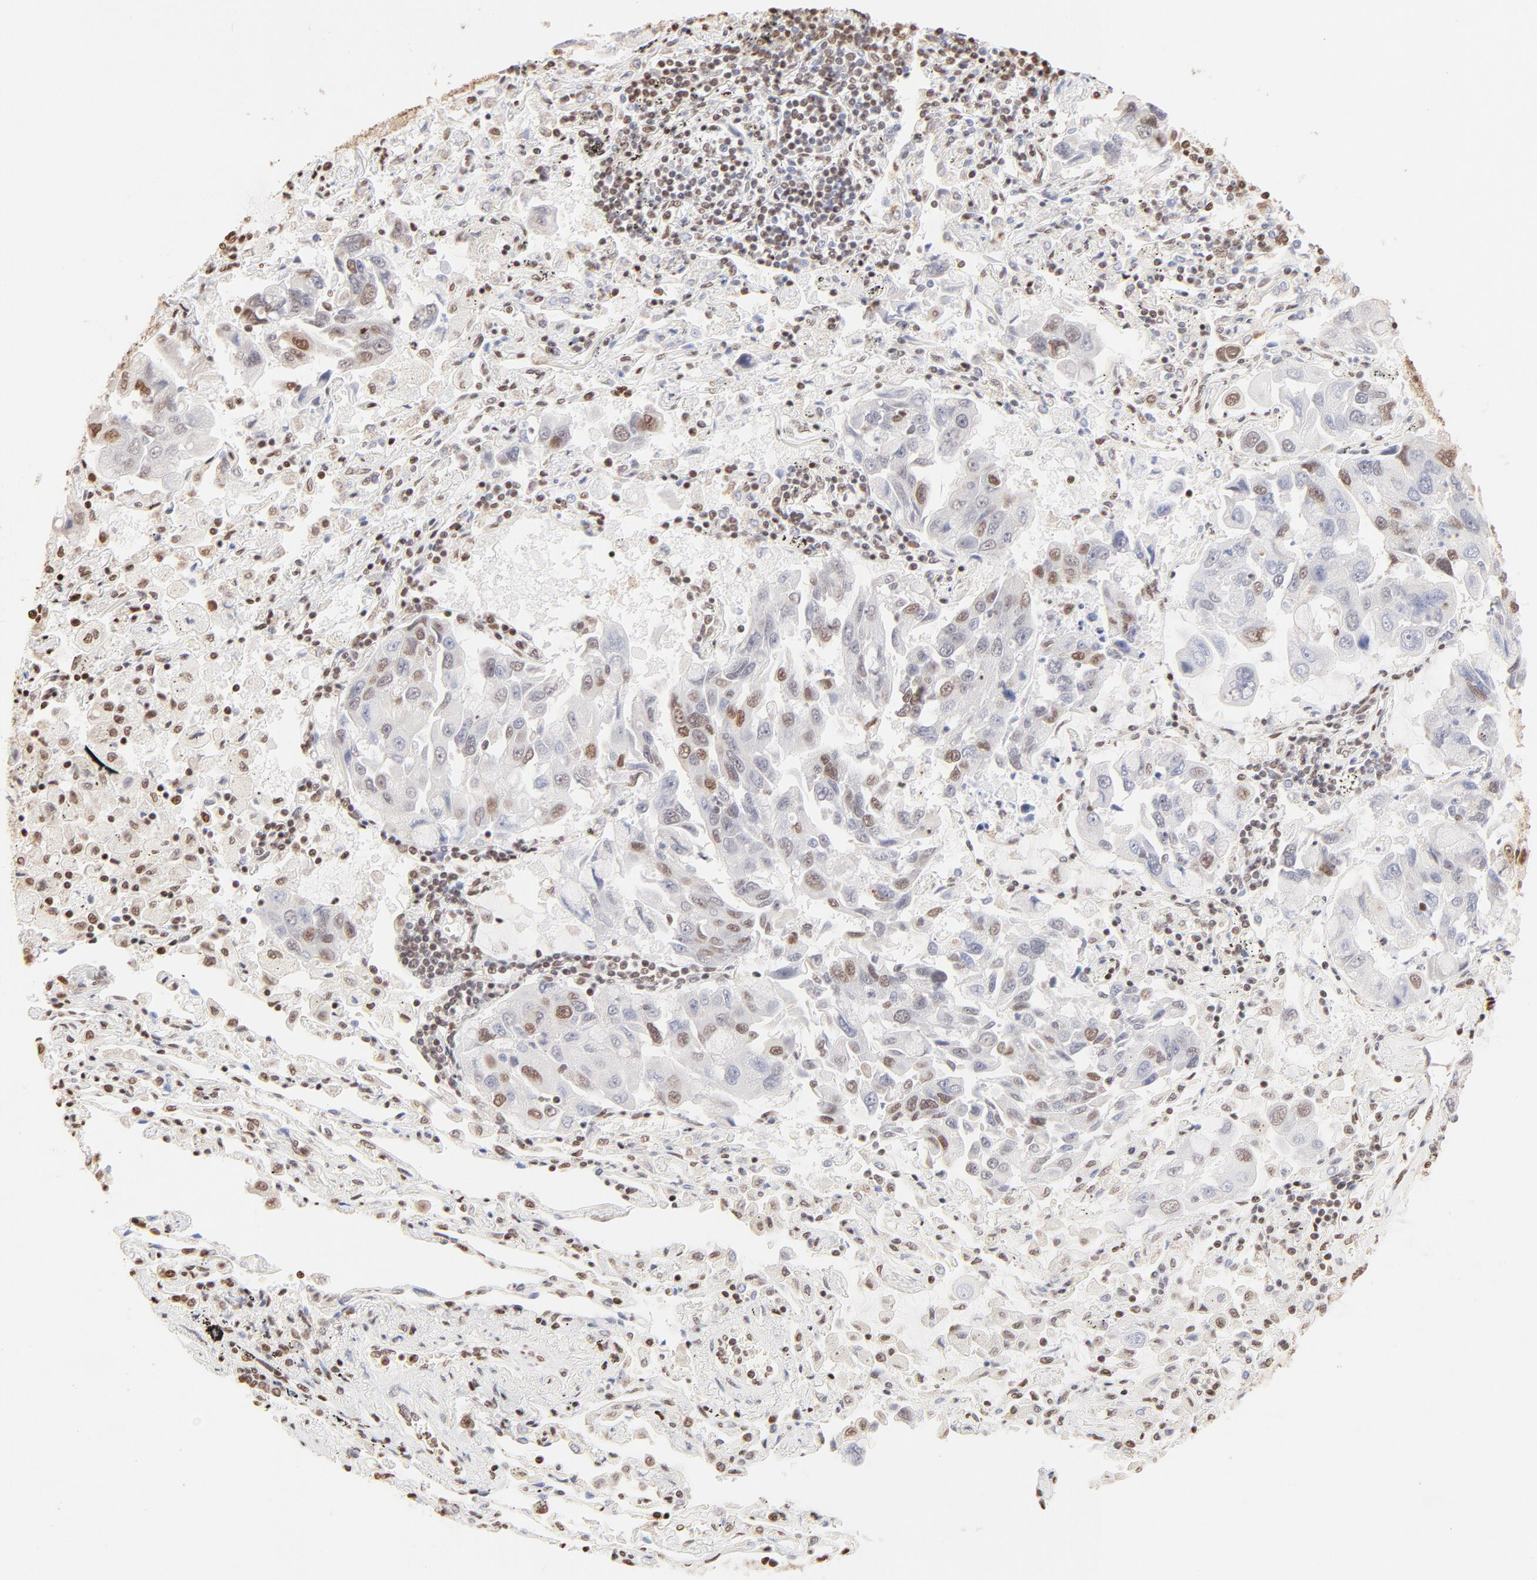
{"staining": {"intensity": "moderate", "quantity": "25%-75%", "location": "cytoplasmic/membranous,nuclear"}, "tissue": "lung cancer", "cell_type": "Tumor cells", "image_type": "cancer", "snomed": [{"axis": "morphology", "description": "Adenocarcinoma, NOS"}, {"axis": "topography", "description": "Lung"}], "caption": "High-power microscopy captured an immunohistochemistry image of lung cancer, revealing moderate cytoplasmic/membranous and nuclear positivity in about 25%-75% of tumor cells.", "gene": "ZNF540", "patient": {"sex": "male", "age": 64}}